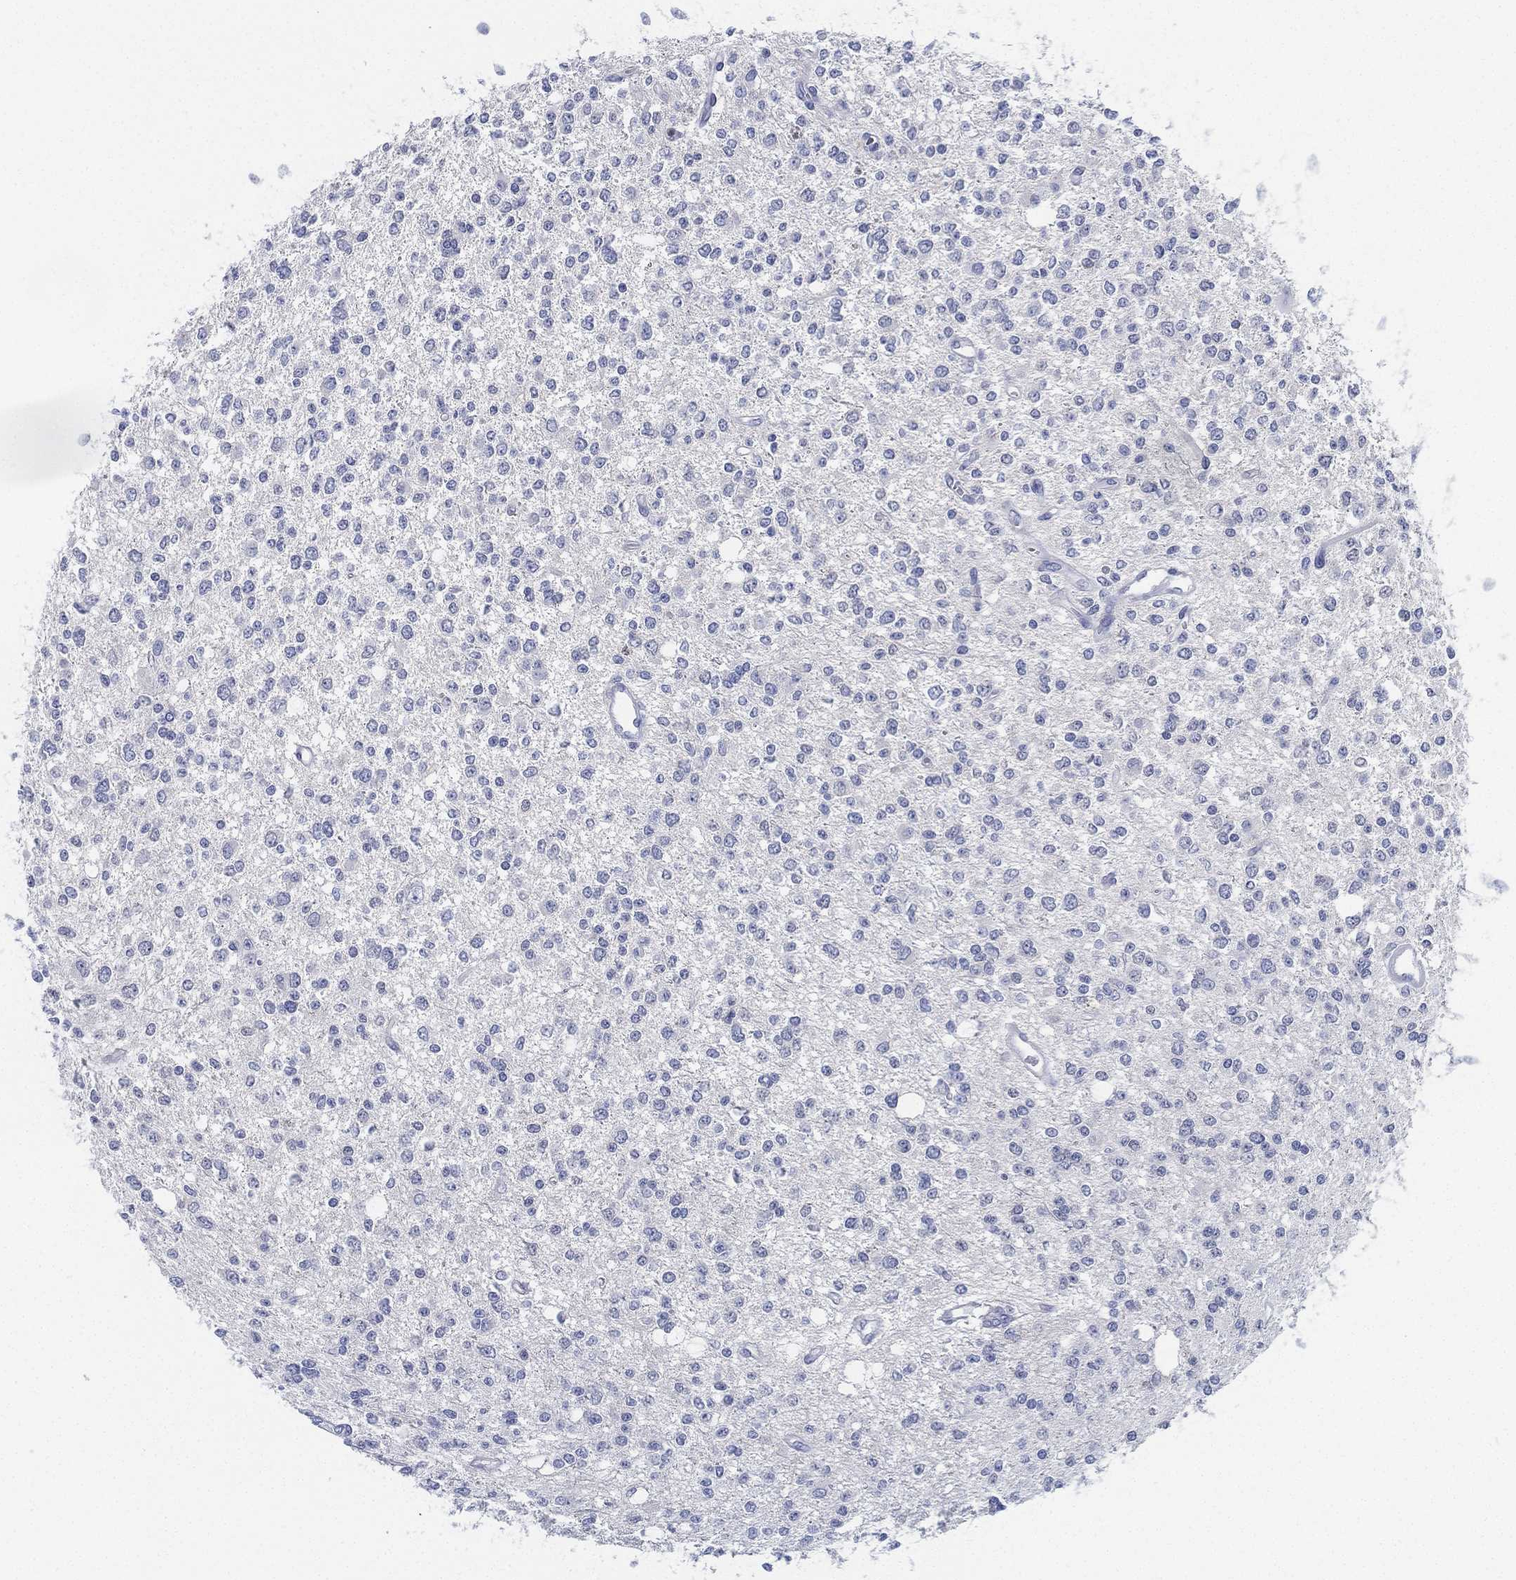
{"staining": {"intensity": "negative", "quantity": "none", "location": "none"}, "tissue": "glioma", "cell_type": "Tumor cells", "image_type": "cancer", "snomed": [{"axis": "morphology", "description": "Glioma, malignant, Low grade"}, {"axis": "topography", "description": "Brain"}], "caption": "This histopathology image is of glioma stained with IHC to label a protein in brown with the nuclei are counter-stained blue. There is no positivity in tumor cells.", "gene": "DEFB121", "patient": {"sex": "male", "age": 67}}